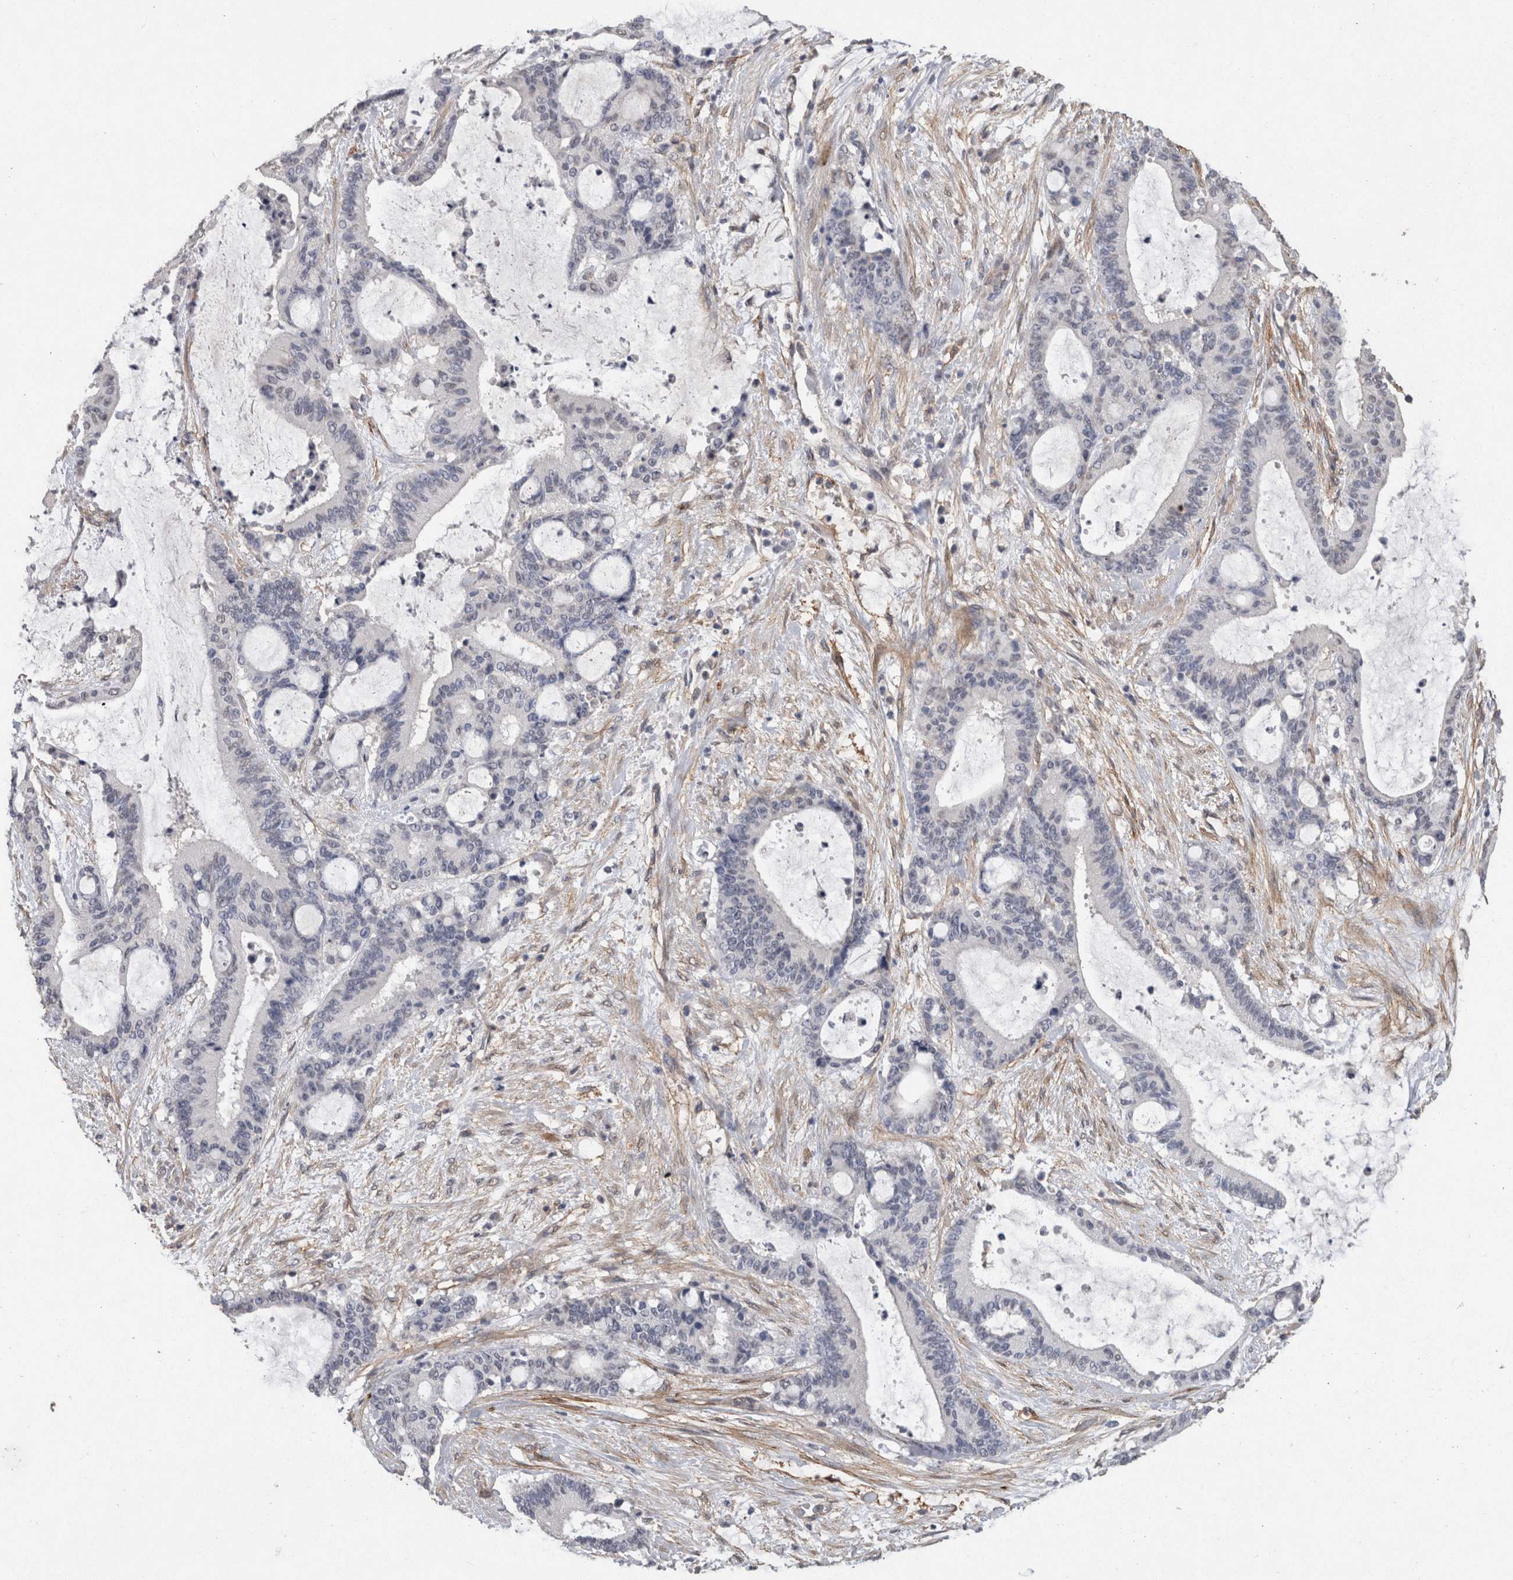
{"staining": {"intensity": "negative", "quantity": "none", "location": "none"}, "tissue": "liver cancer", "cell_type": "Tumor cells", "image_type": "cancer", "snomed": [{"axis": "morphology", "description": "Cholangiocarcinoma"}, {"axis": "topography", "description": "Liver"}], "caption": "Liver cholangiocarcinoma stained for a protein using IHC reveals no staining tumor cells.", "gene": "RECK", "patient": {"sex": "female", "age": 73}}